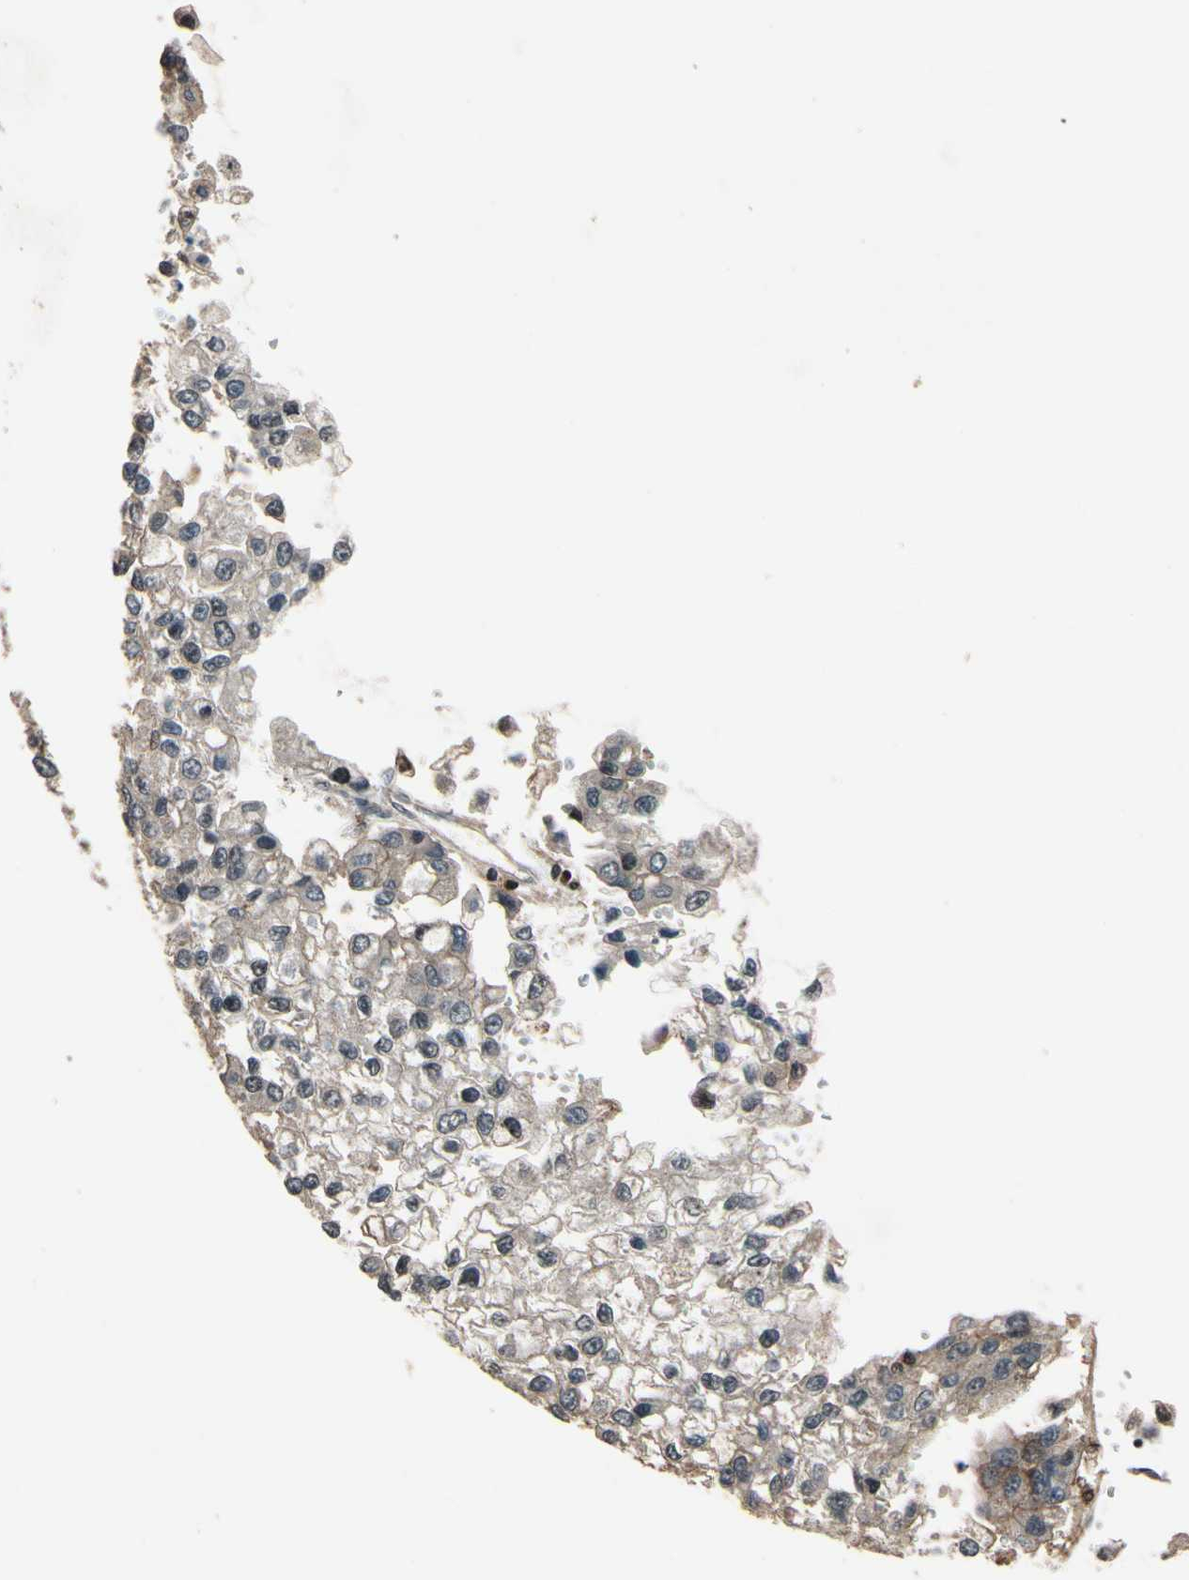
{"staining": {"intensity": "weak", "quantity": "<25%", "location": "cytoplasmic/membranous"}, "tissue": "liver cancer", "cell_type": "Tumor cells", "image_type": "cancer", "snomed": [{"axis": "morphology", "description": "Carcinoma, Hepatocellular, NOS"}, {"axis": "topography", "description": "Liver"}], "caption": "Immunohistochemistry (IHC) photomicrograph of neoplastic tissue: human liver cancer stained with DAB demonstrates no significant protein positivity in tumor cells. (DAB (3,3'-diaminobenzidine) immunohistochemistry with hematoxylin counter stain).", "gene": "CSF1R", "patient": {"sex": "female", "age": 66}}